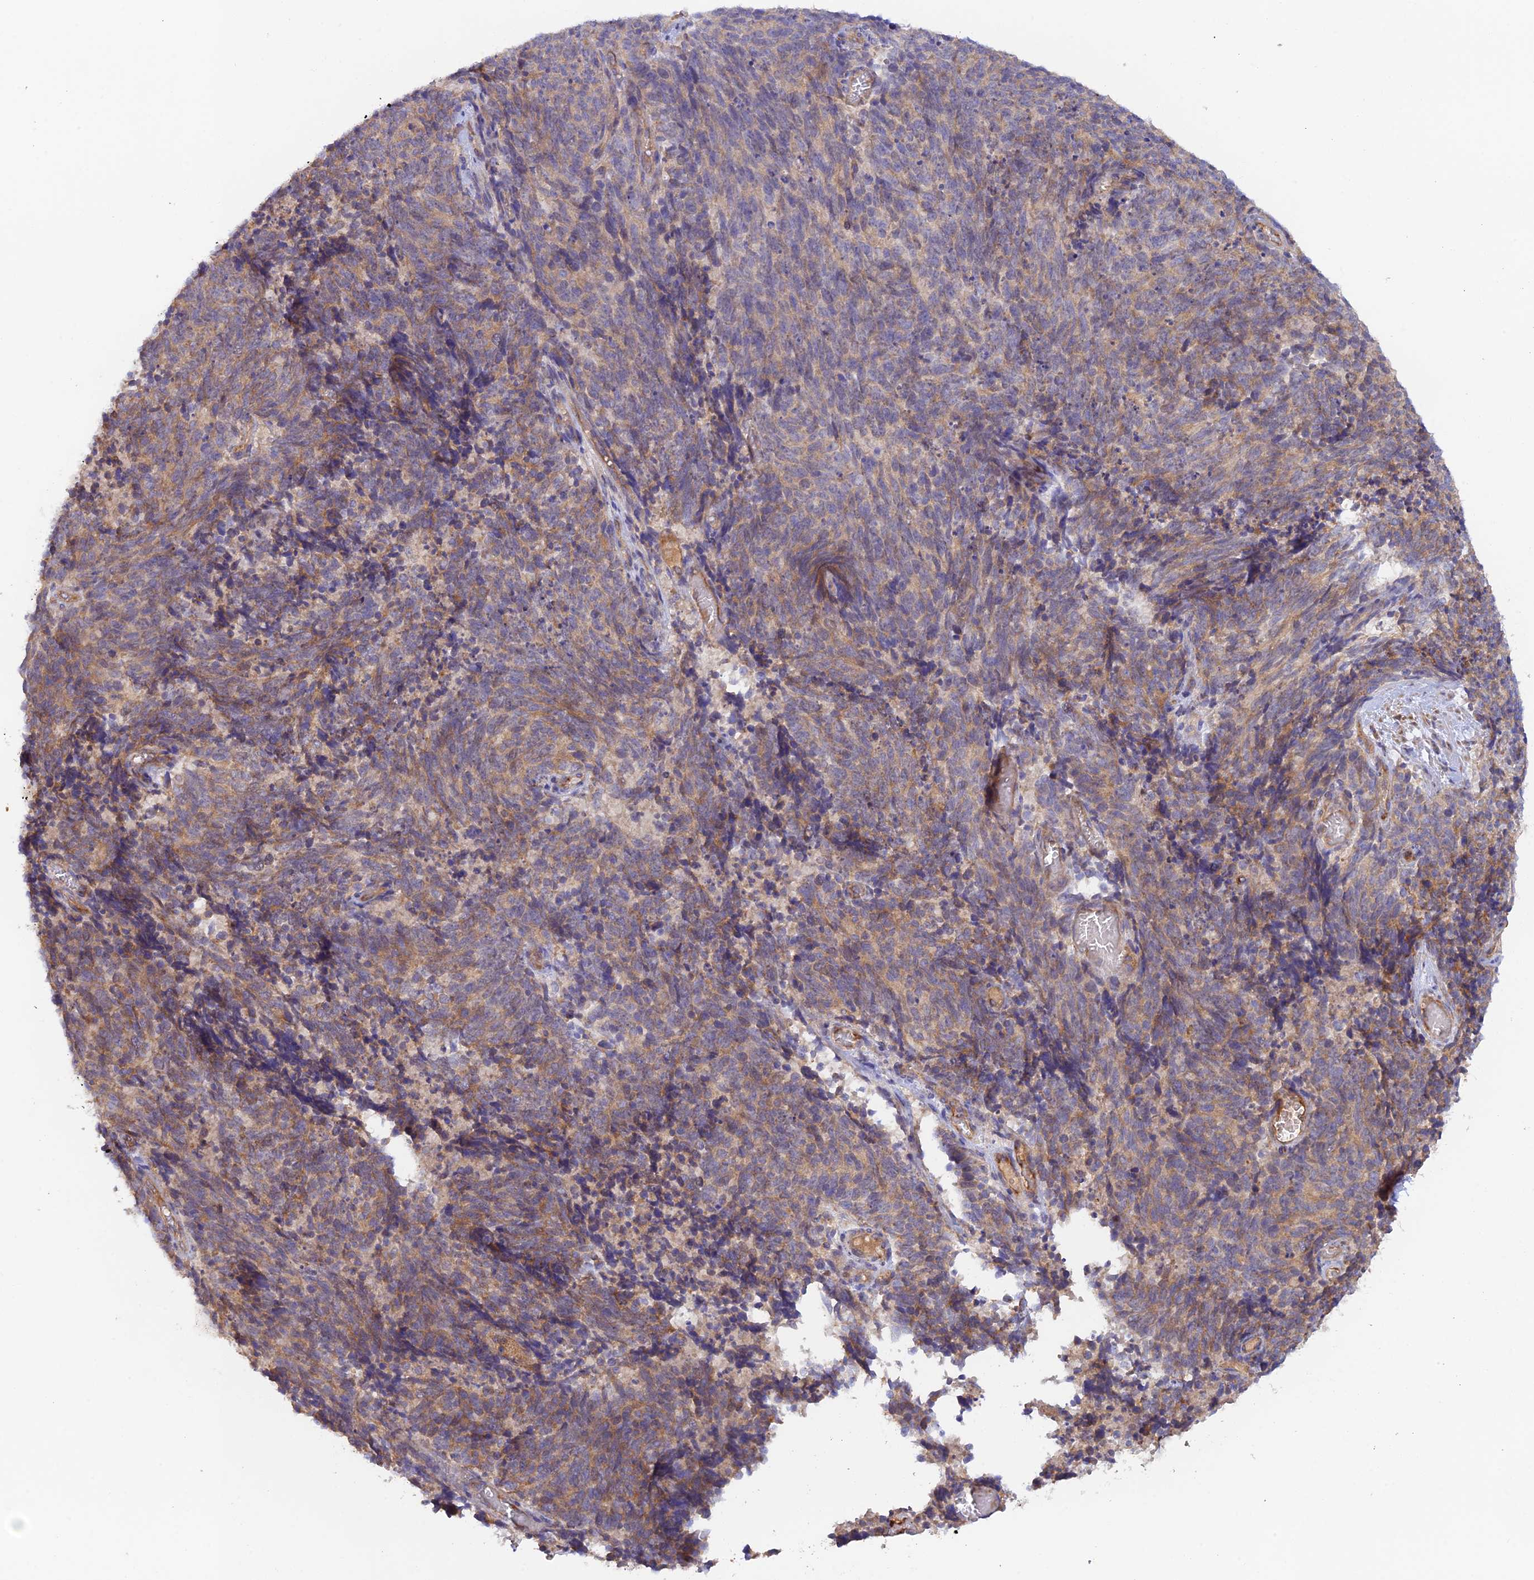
{"staining": {"intensity": "weak", "quantity": "25%-75%", "location": "cytoplasmic/membranous"}, "tissue": "cervical cancer", "cell_type": "Tumor cells", "image_type": "cancer", "snomed": [{"axis": "morphology", "description": "Squamous cell carcinoma, NOS"}, {"axis": "topography", "description": "Cervix"}], "caption": "An image of cervical cancer stained for a protein exhibits weak cytoplasmic/membranous brown staining in tumor cells. (Stains: DAB (3,3'-diaminobenzidine) in brown, nuclei in blue, Microscopy: brightfield microscopy at high magnification).", "gene": "MYO9A", "patient": {"sex": "female", "age": 29}}